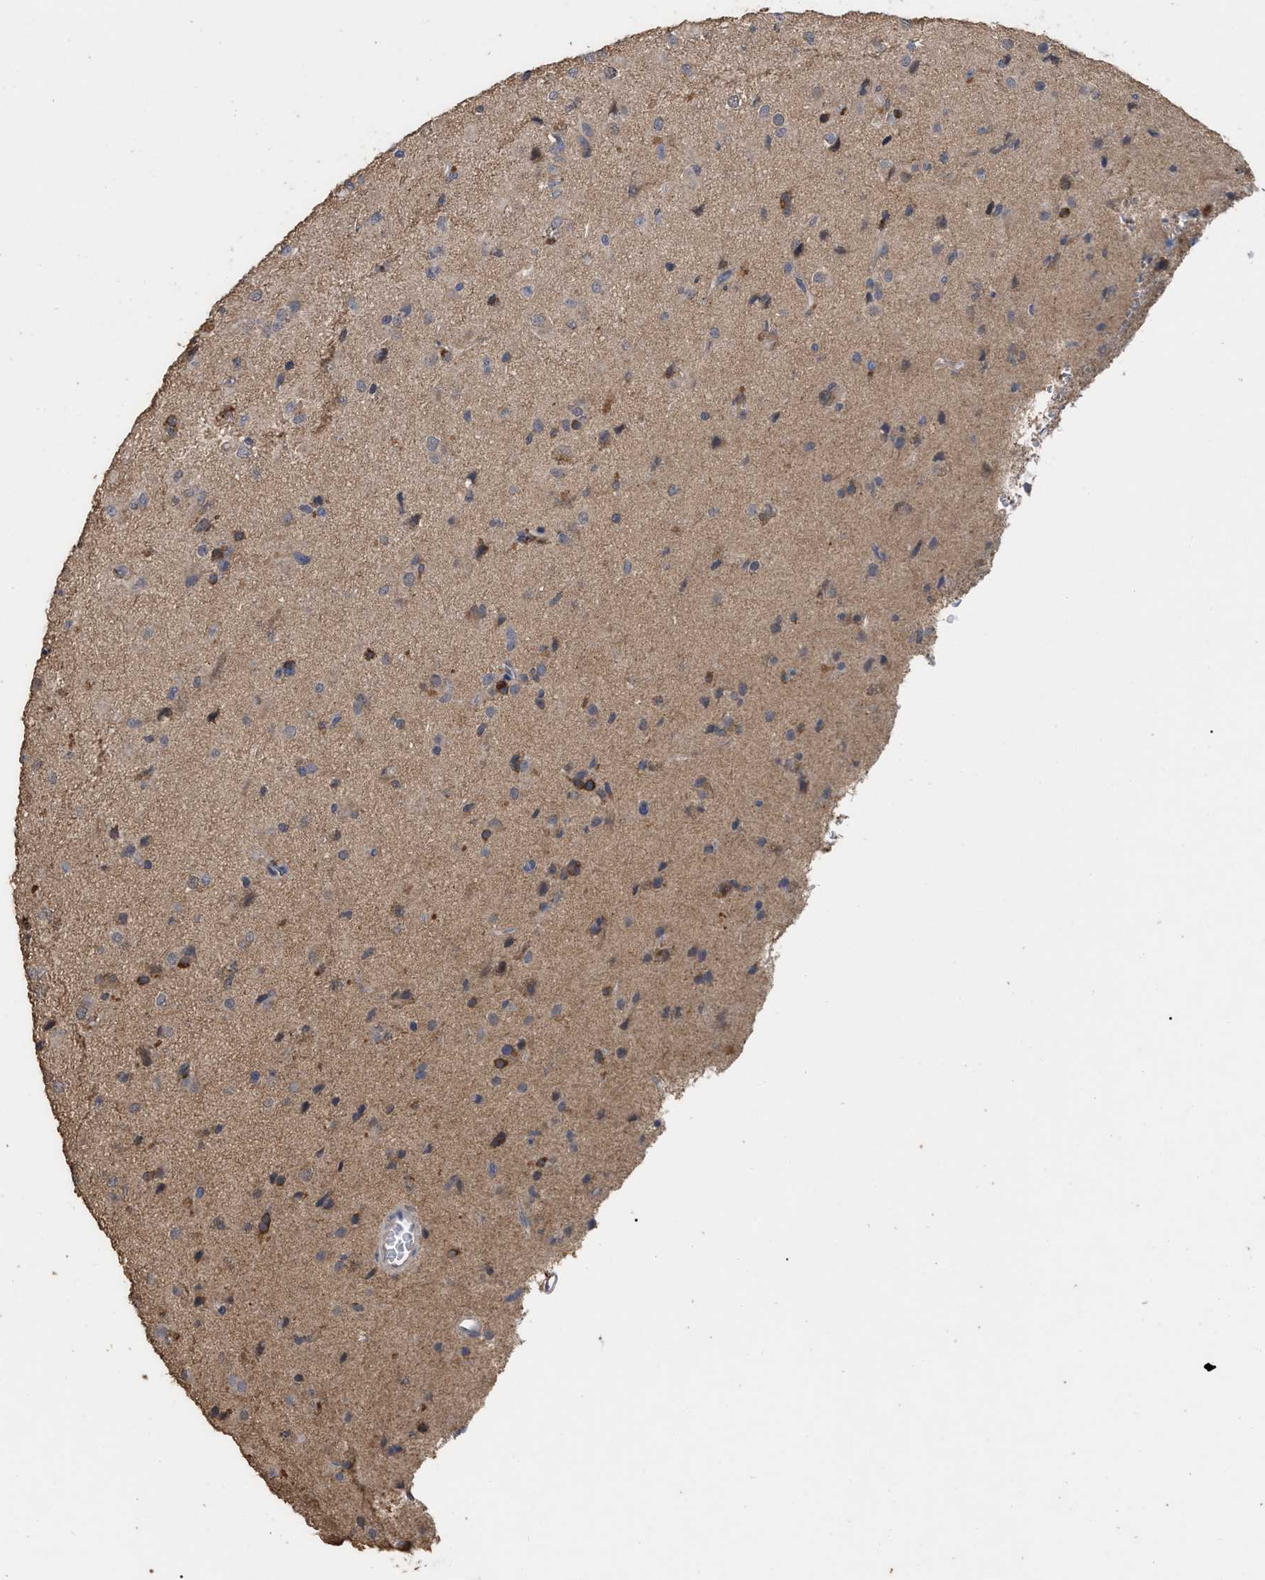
{"staining": {"intensity": "moderate", "quantity": "25%-75%", "location": "cytoplasmic/membranous"}, "tissue": "glioma", "cell_type": "Tumor cells", "image_type": "cancer", "snomed": [{"axis": "morphology", "description": "Glioma, malignant, Low grade"}, {"axis": "topography", "description": "Brain"}], "caption": "Immunohistochemistry photomicrograph of human glioma stained for a protein (brown), which displays medium levels of moderate cytoplasmic/membranous positivity in approximately 25%-75% of tumor cells.", "gene": "GPR179", "patient": {"sex": "male", "age": 65}}